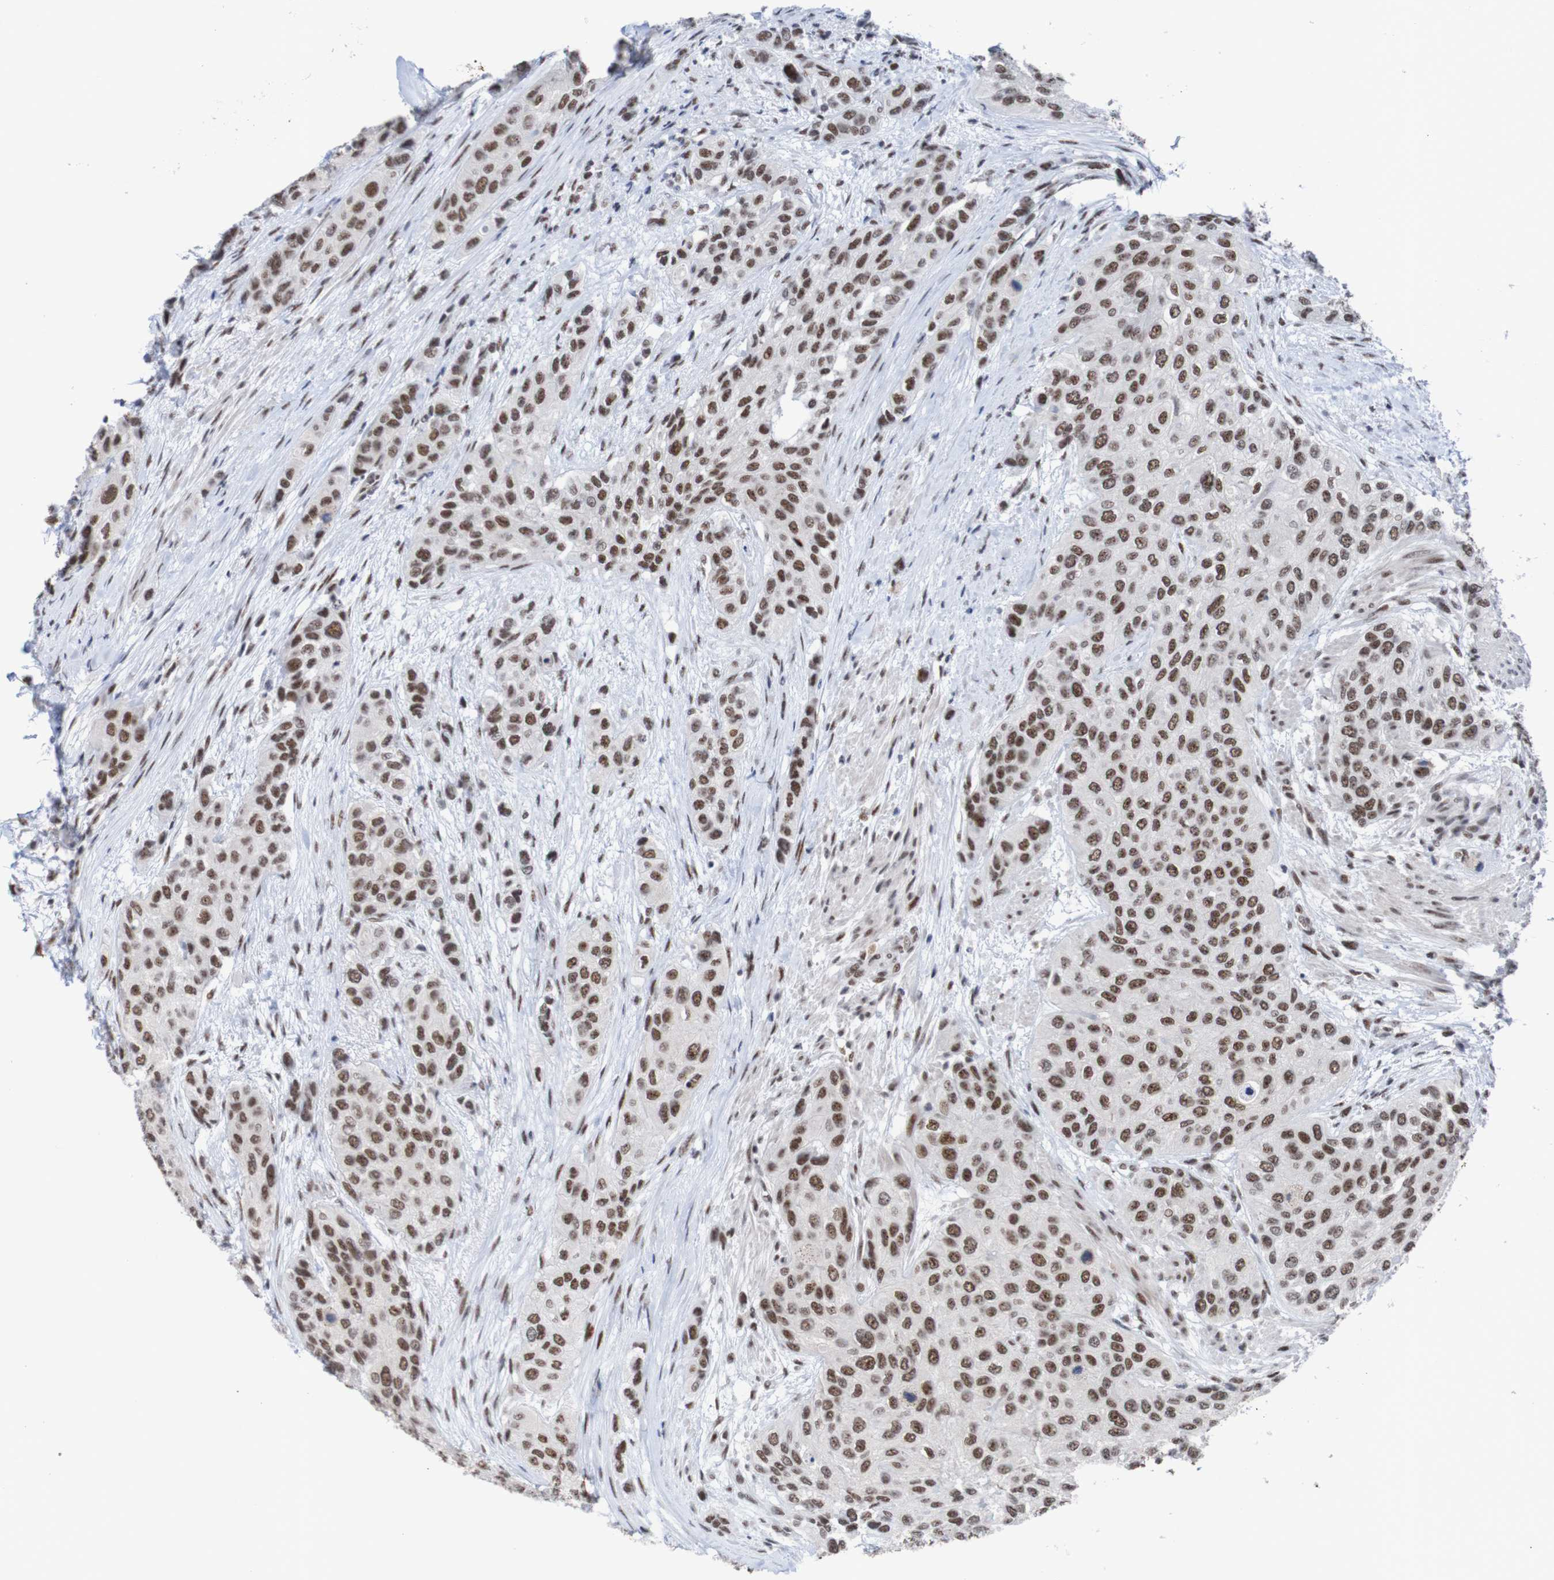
{"staining": {"intensity": "strong", "quantity": "25%-75%", "location": "nuclear"}, "tissue": "urothelial cancer", "cell_type": "Tumor cells", "image_type": "cancer", "snomed": [{"axis": "morphology", "description": "Urothelial carcinoma, High grade"}, {"axis": "topography", "description": "Urinary bladder"}], "caption": "Immunohistochemical staining of urothelial cancer reveals high levels of strong nuclear protein staining in approximately 25%-75% of tumor cells.", "gene": "CDC5L", "patient": {"sex": "female", "age": 56}}